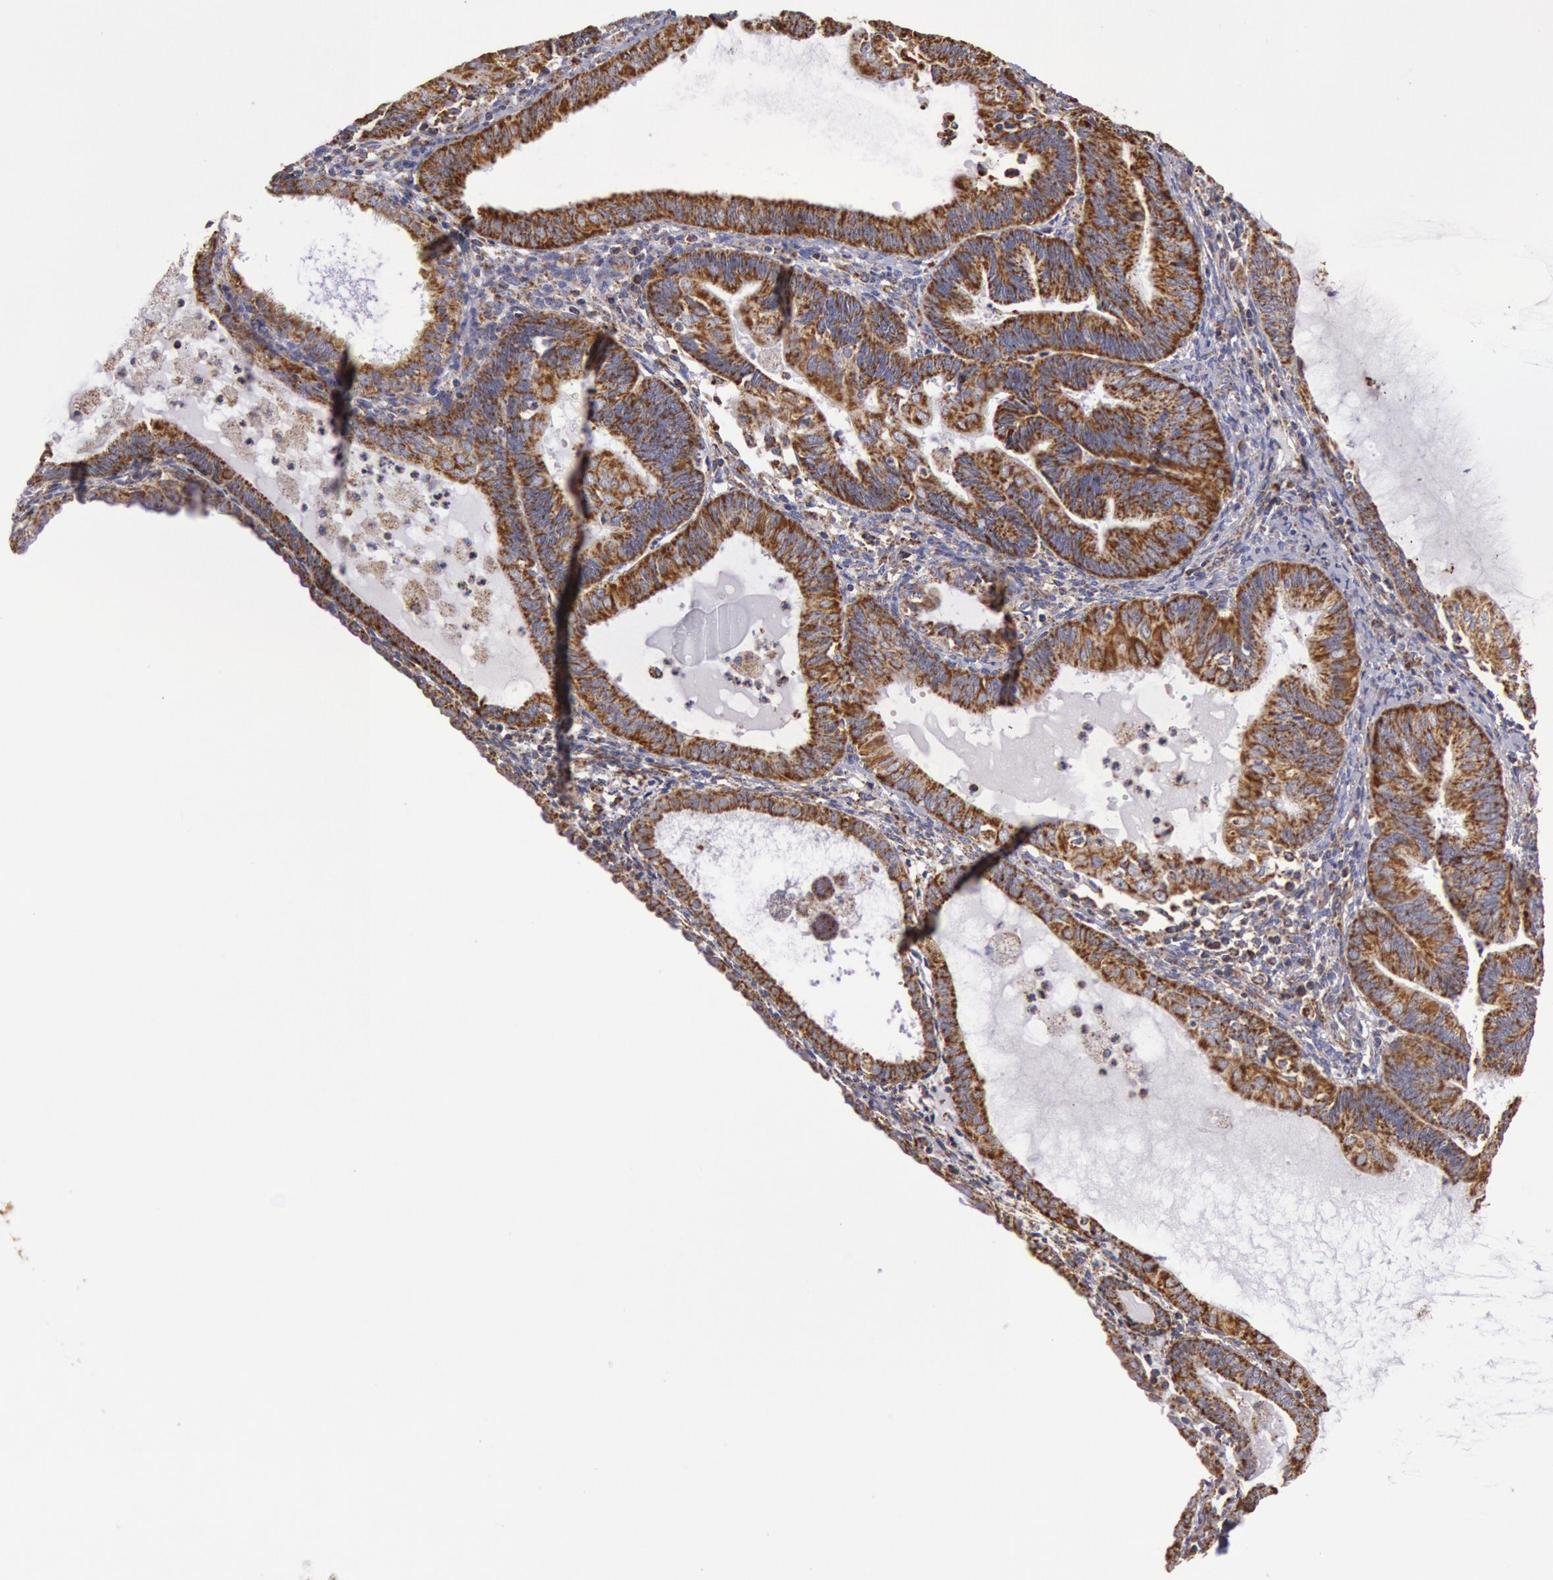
{"staining": {"intensity": "strong", "quantity": ">75%", "location": "cytoplasmic/membranous"}, "tissue": "endometrial cancer", "cell_type": "Tumor cells", "image_type": "cancer", "snomed": [{"axis": "morphology", "description": "Adenocarcinoma, NOS"}, {"axis": "topography", "description": "Endometrium"}], "caption": "Immunohistochemistry (IHC) micrograph of human adenocarcinoma (endometrial) stained for a protein (brown), which displays high levels of strong cytoplasmic/membranous expression in approximately >75% of tumor cells.", "gene": "CYC1", "patient": {"sex": "female", "age": 63}}